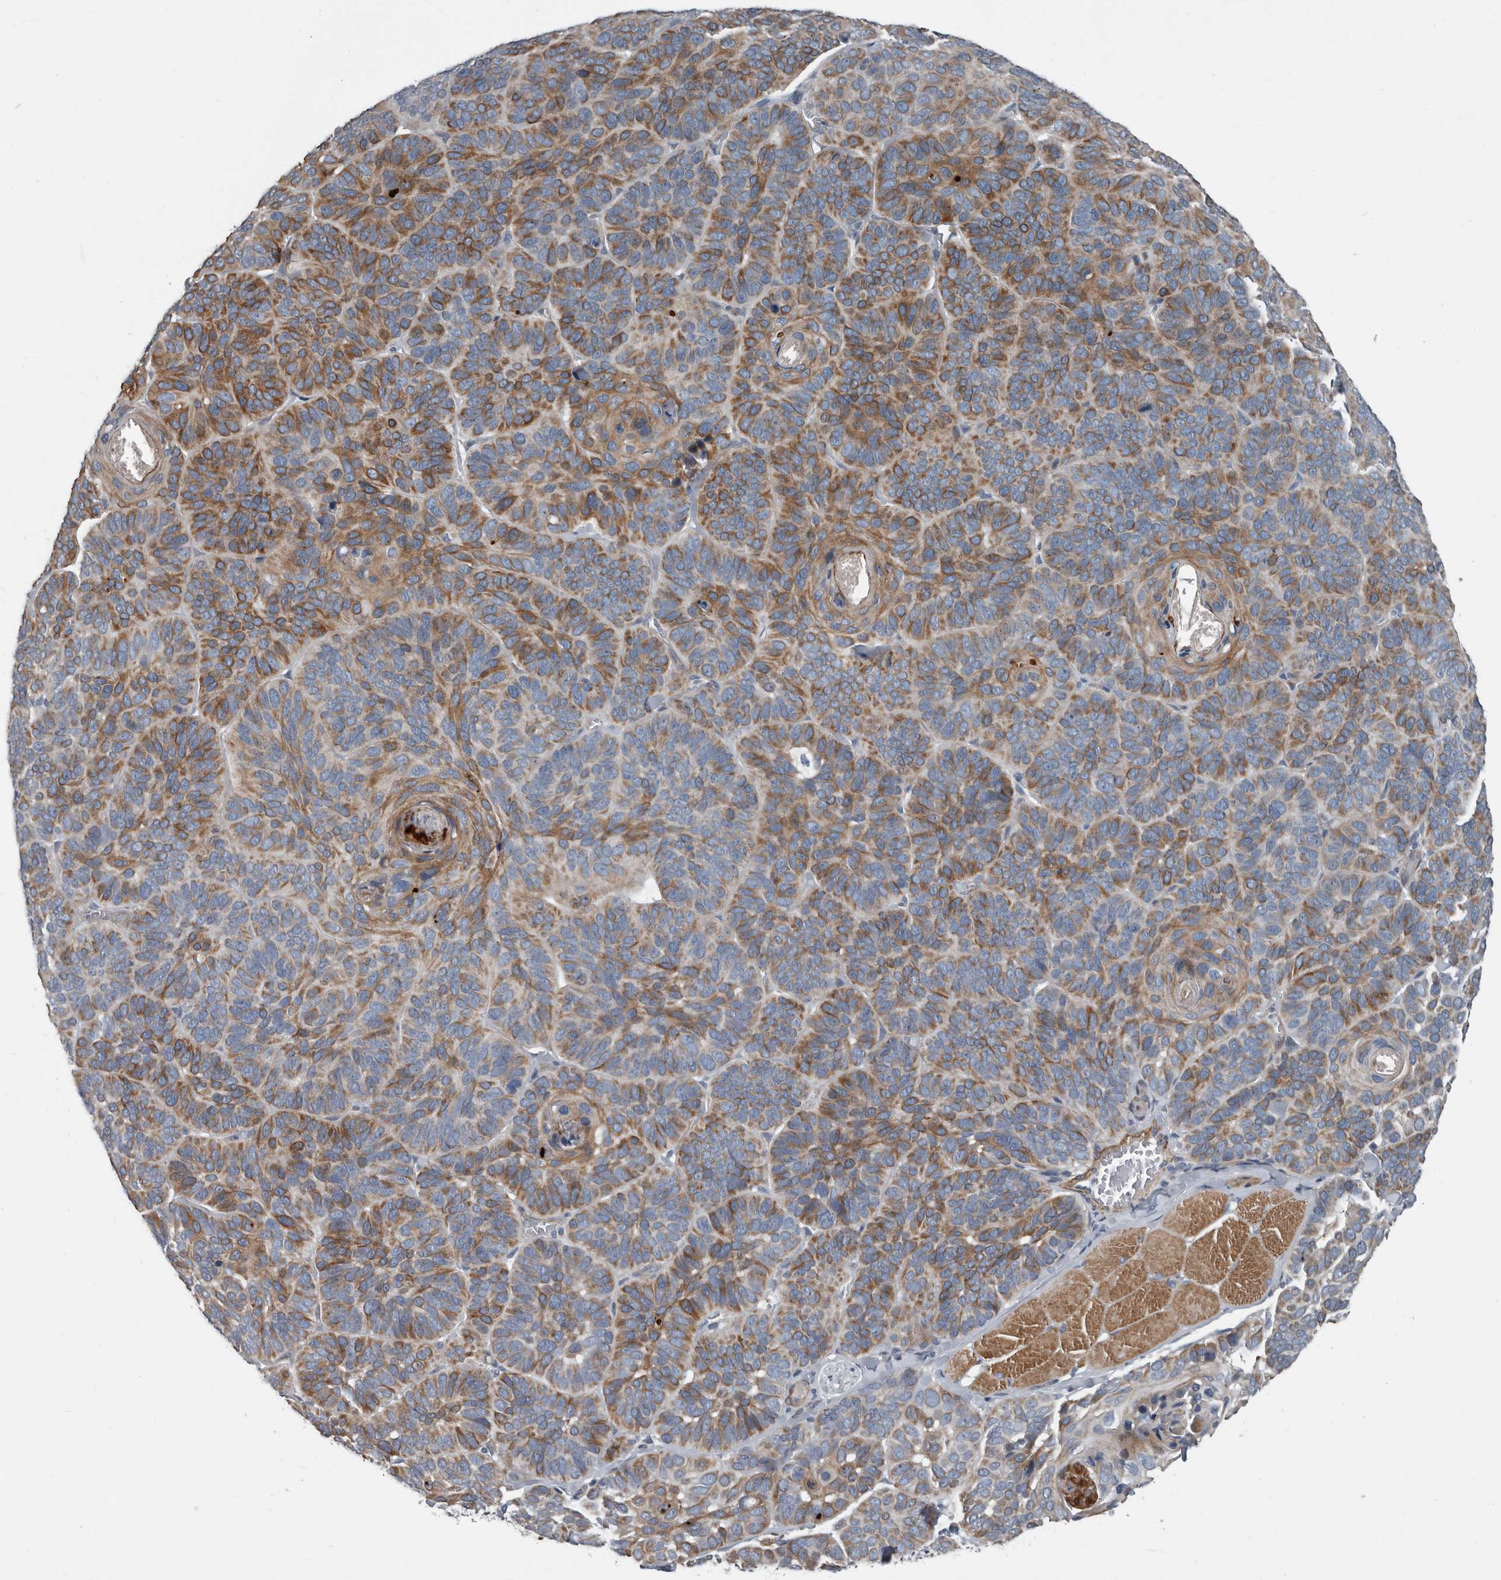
{"staining": {"intensity": "moderate", "quantity": ">75%", "location": "cytoplasmic/membranous"}, "tissue": "skin cancer", "cell_type": "Tumor cells", "image_type": "cancer", "snomed": [{"axis": "morphology", "description": "Basal cell carcinoma"}, {"axis": "topography", "description": "Skin"}], "caption": "DAB (3,3'-diaminobenzidine) immunohistochemical staining of human skin cancer (basal cell carcinoma) displays moderate cytoplasmic/membranous protein positivity in about >75% of tumor cells.", "gene": "DPY19L4", "patient": {"sex": "male", "age": 62}}